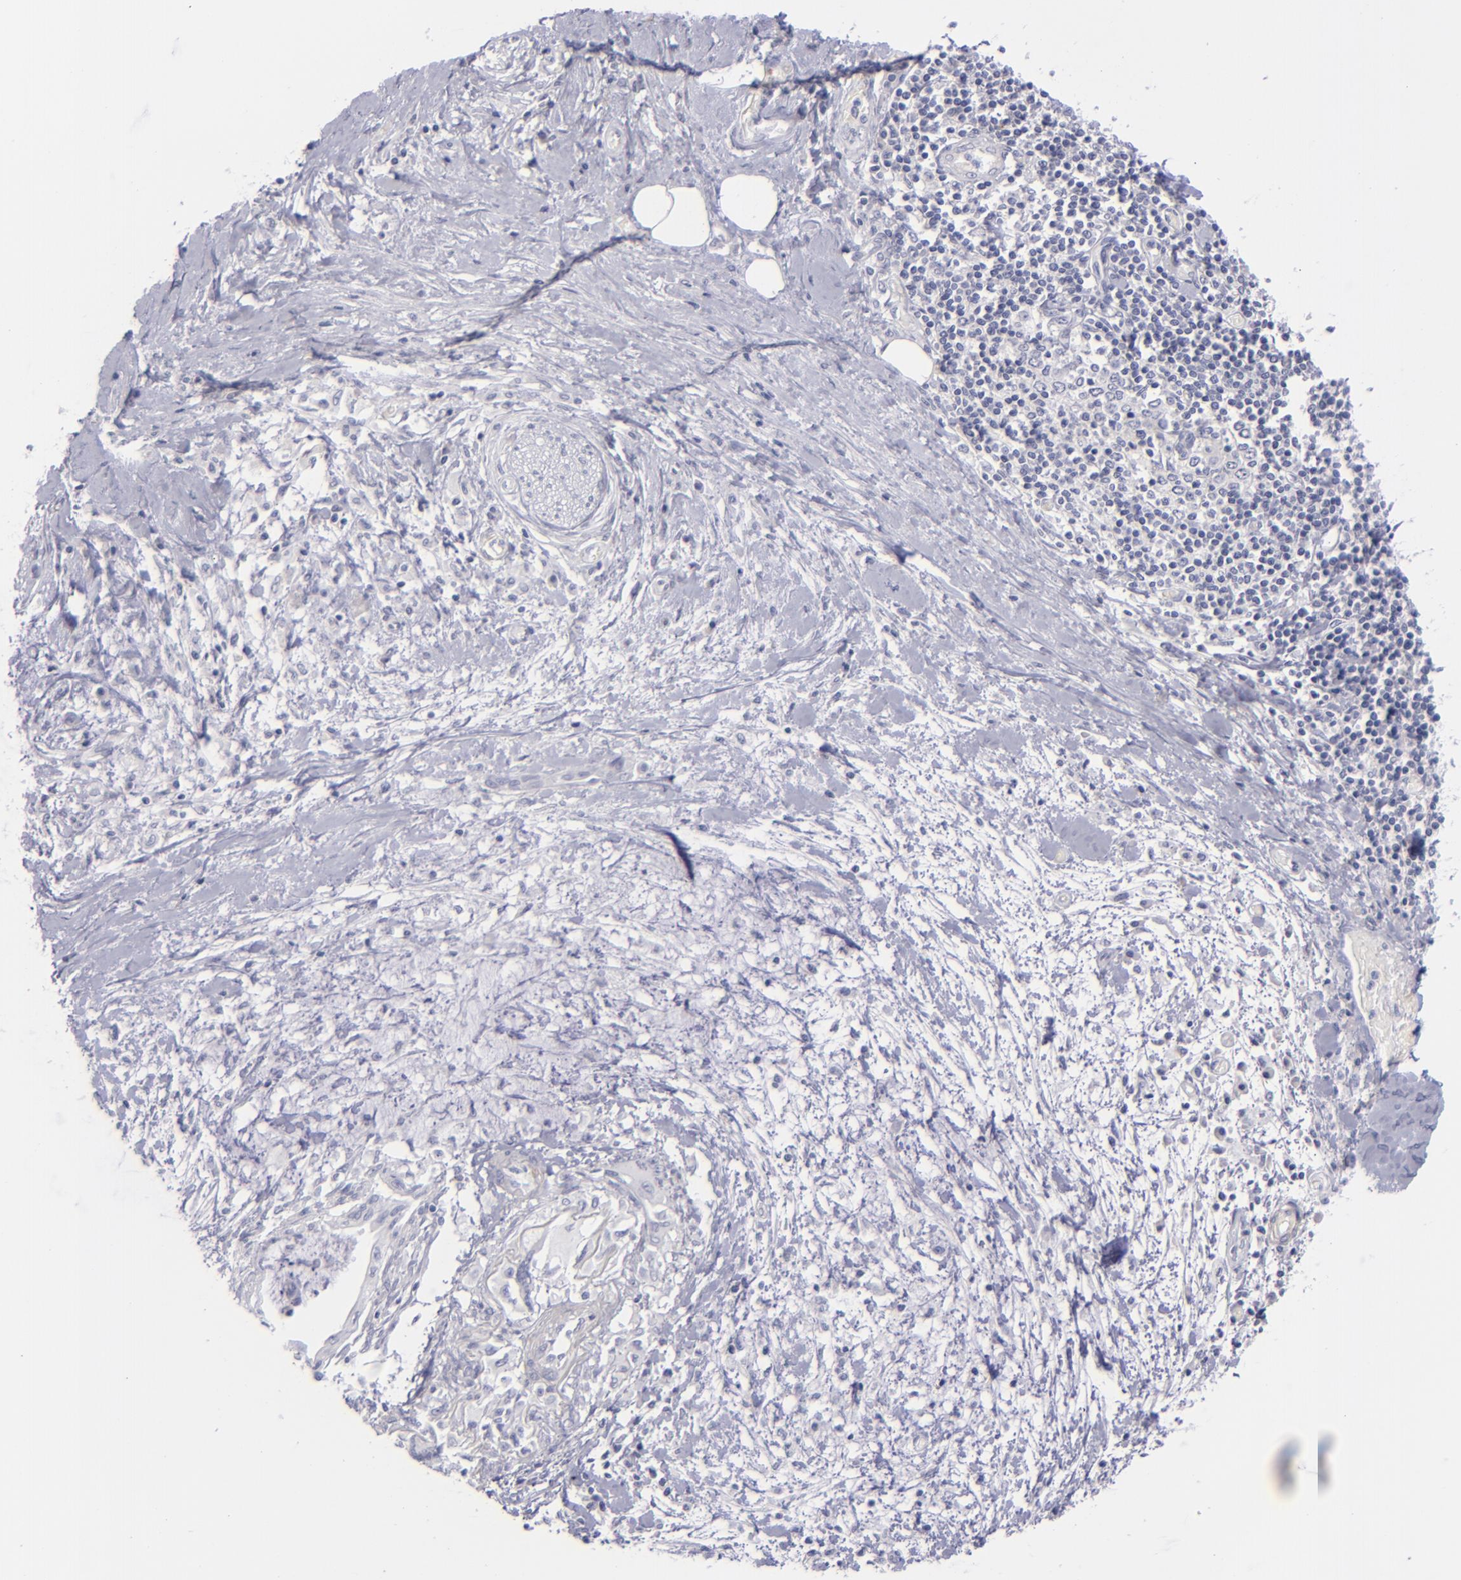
{"staining": {"intensity": "negative", "quantity": "none", "location": "none"}, "tissue": "pancreatic cancer", "cell_type": "Tumor cells", "image_type": "cancer", "snomed": [{"axis": "morphology", "description": "Adenocarcinoma, NOS"}, {"axis": "topography", "description": "Pancreas"}], "caption": "A histopathology image of human pancreatic adenocarcinoma is negative for staining in tumor cells.", "gene": "MYH11", "patient": {"sex": "female", "age": 64}}